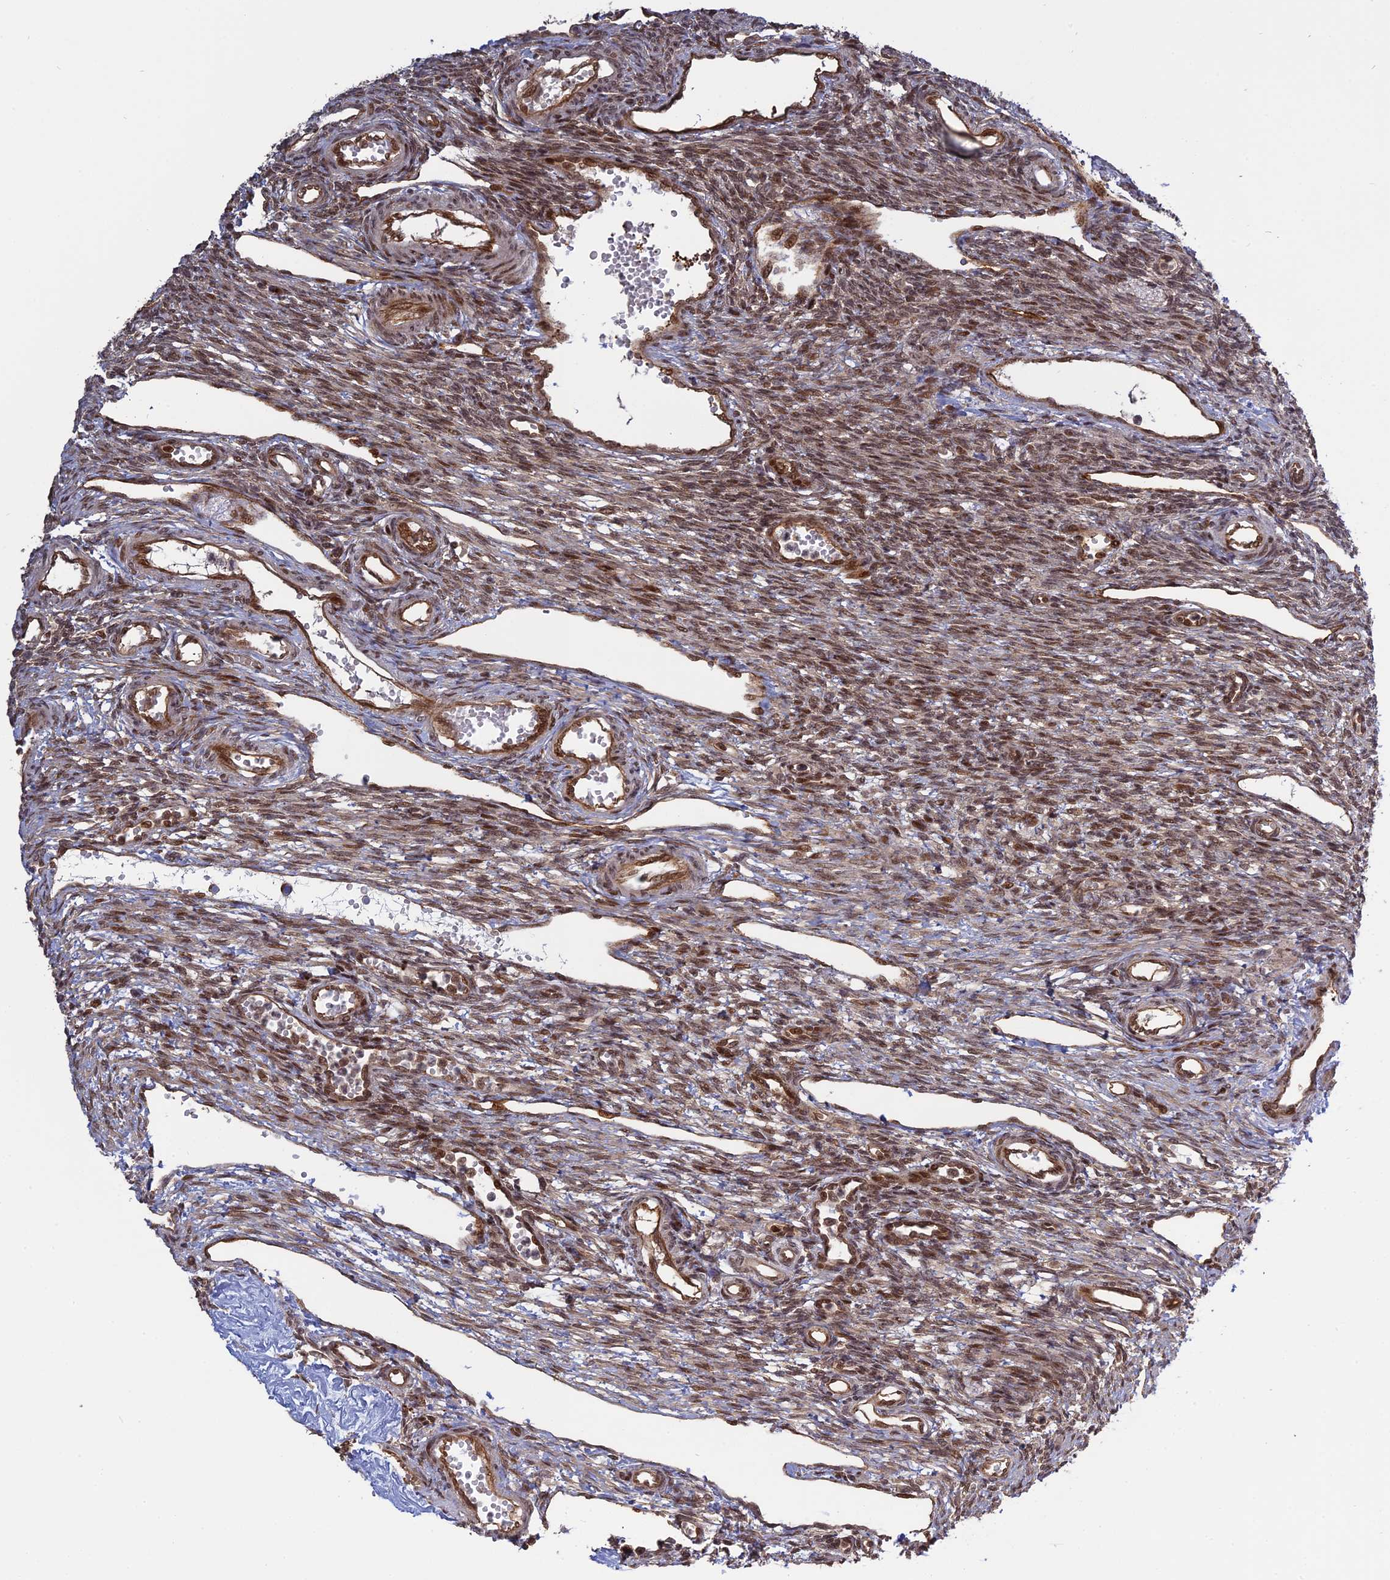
{"staining": {"intensity": "moderate", "quantity": ">75%", "location": "nuclear"}, "tissue": "ovary", "cell_type": "Ovarian stroma cells", "image_type": "normal", "snomed": [{"axis": "morphology", "description": "Normal tissue, NOS"}, {"axis": "morphology", "description": "Cyst, NOS"}, {"axis": "topography", "description": "Ovary"}], "caption": "Normal ovary shows moderate nuclear positivity in about >75% of ovarian stroma cells, visualized by immunohistochemistry. Nuclei are stained in blue.", "gene": "PKIG", "patient": {"sex": "female", "age": 33}}